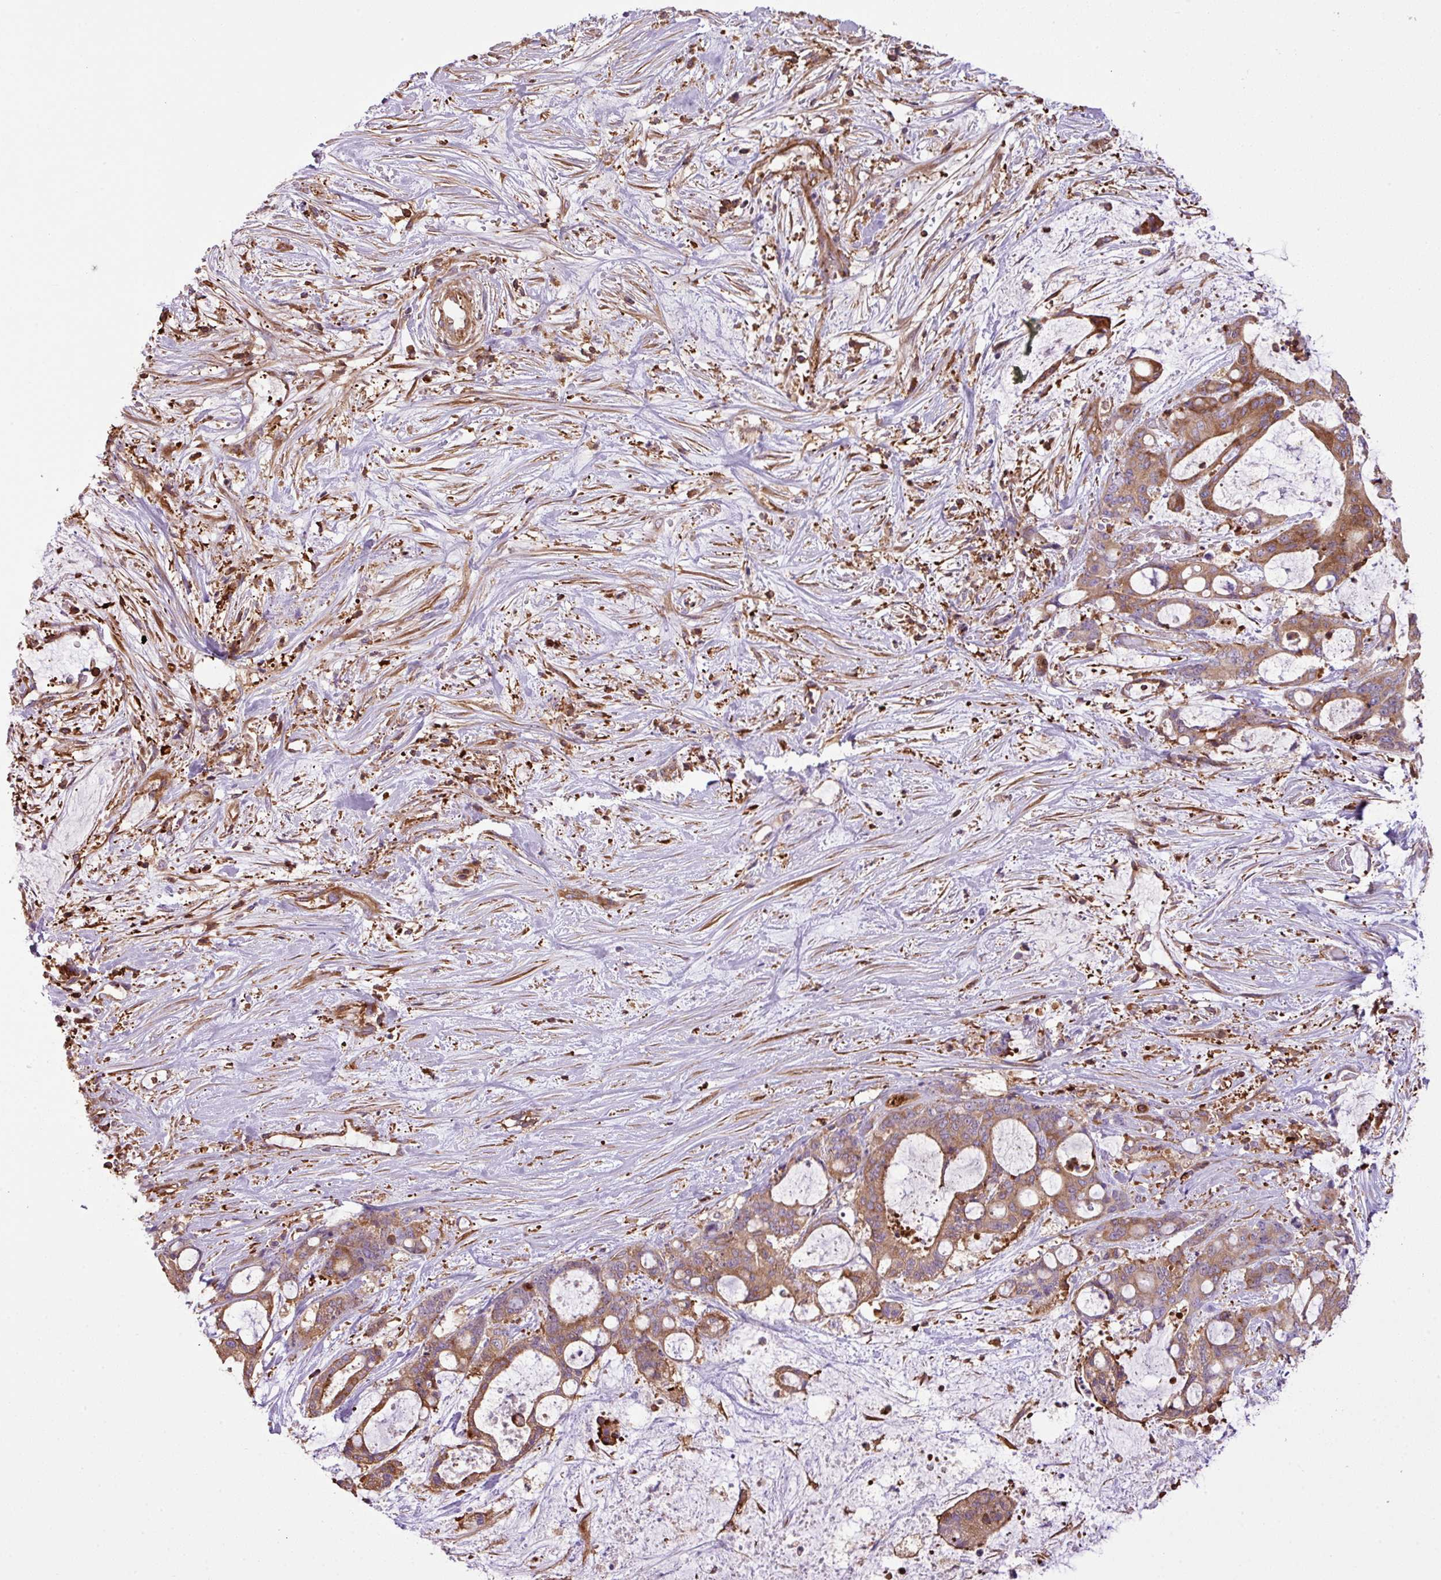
{"staining": {"intensity": "moderate", "quantity": ">75%", "location": "cytoplasmic/membranous"}, "tissue": "liver cancer", "cell_type": "Tumor cells", "image_type": "cancer", "snomed": [{"axis": "morphology", "description": "Normal tissue, NOS"}, {"axis": "morphology", "description": "Cholangiocarcinoma"}, {"axis": "topography", "description": "Liver"}, {"axis": "topography", "description": "Peripheral nerve tissue"}], "caption": "Immunohistochemical staining of cholangiocarcinoma (liver) demonstrates moderate cytoplasmic/membranous protein staining in about >75% of tumor cells. (DAB (3,3'-diaminobenzidine) = brown stain, brightfield microscopy at high magnification).", "gene": "PGAP6", "patient": {"sex": "female", "age": 73}}